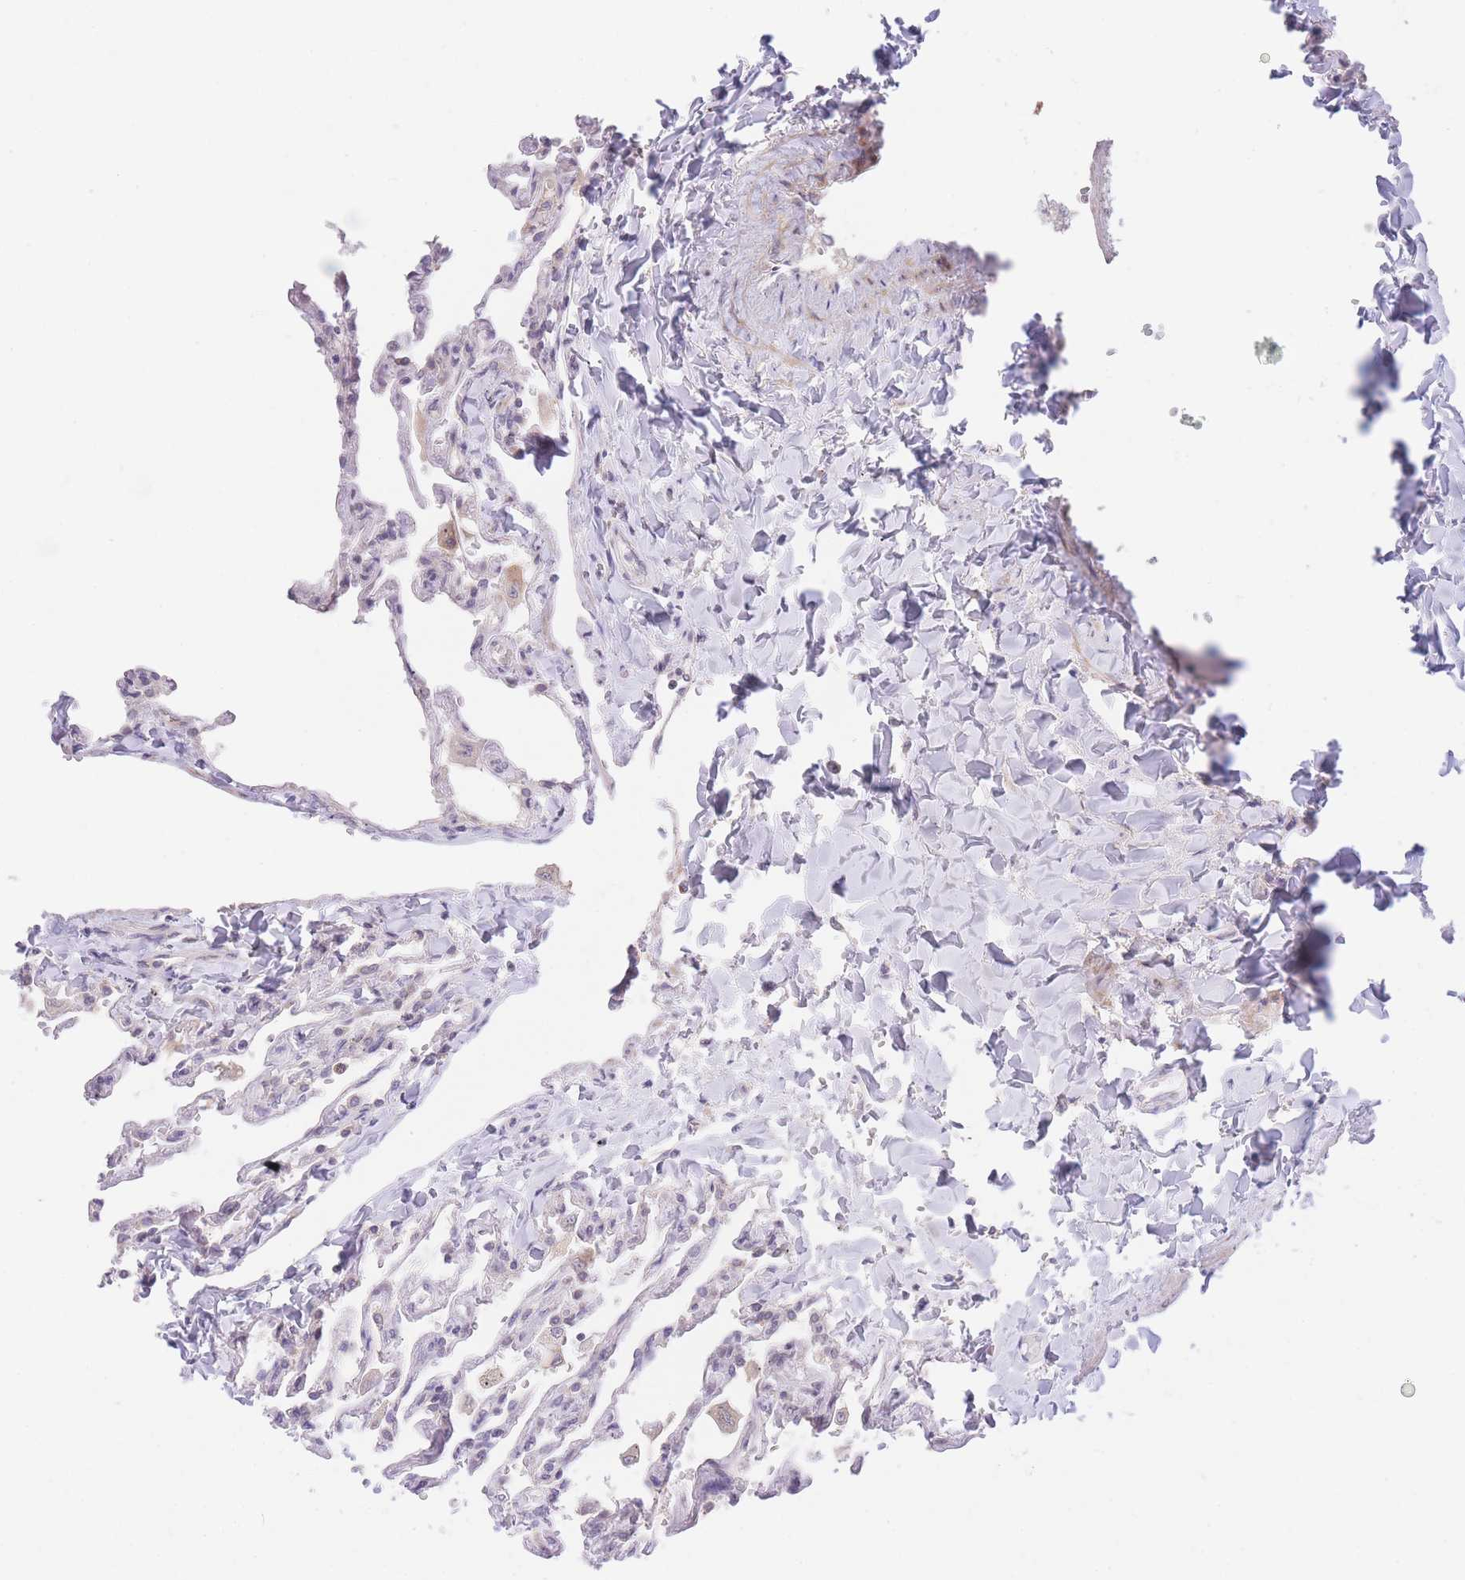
{"staining": {"intensity": "negative", "quantity": "none", "location": "none"}, "tissue": "lung", "cell_type": "Alveolar cells", "image_type": "normal", "snomed": [{"axis": "morphology", "description": "Normal tissue, NOS"}, {"axis": "topography", "description": "Lung"}], "caption": "Immunohistochemistry (IHC) image of benign lung stained for a protein (brown), which demonstrates no positivity in alveolar cells. (DAB (3,3'-diaminobenzidine) immunohistochemistry visualized using brightfield microscopy, high magnification).", "gene": "SLC25A33", "patient": {"sex": "male", "age": 21}}